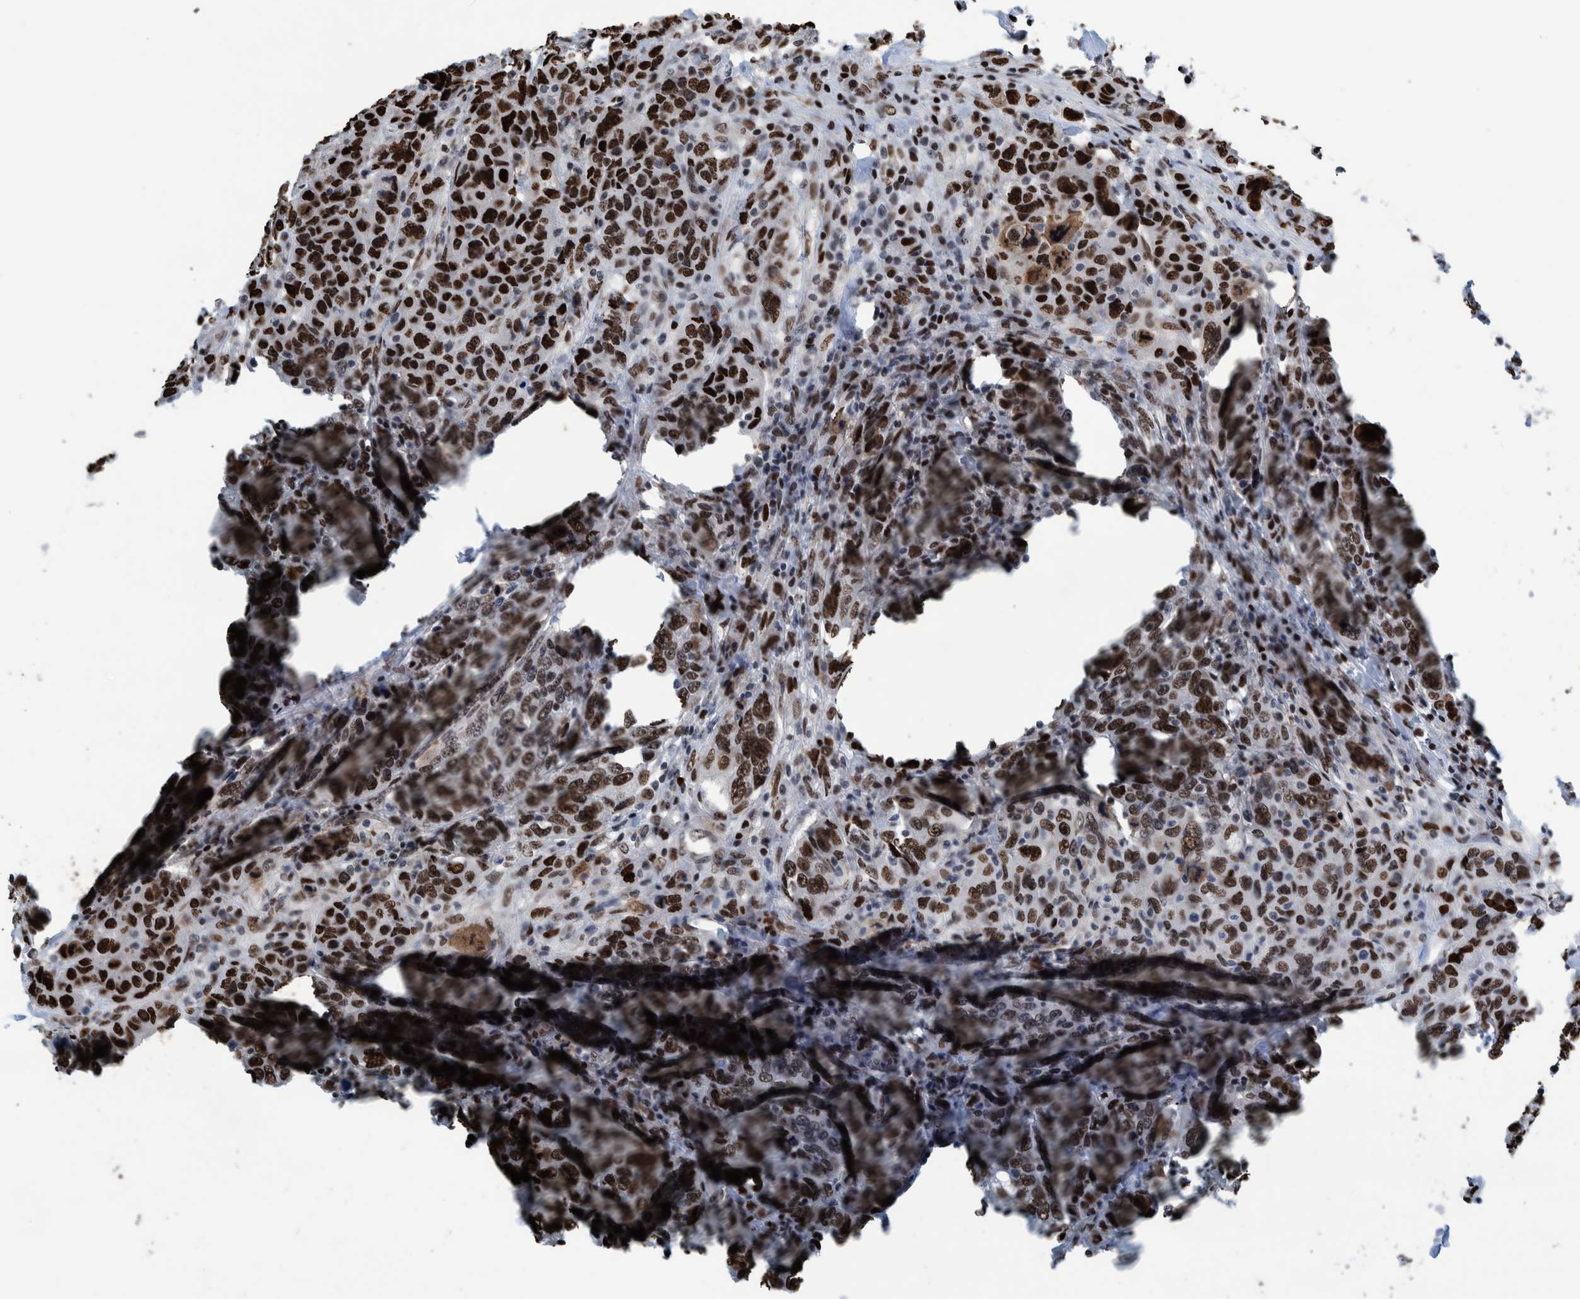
{"staining": {"intensity": "strong", "quantity": ">75%", "location": "nuclear"}, "tissue": "breast cancer", "cell_type": "Tumor cells", "image_type": "cancer", "snomed": [{"axis": "morphology", "description": "Duct carcinoma"}, {"axis": "topography", "description": "Breast"}], "caption": "The photomicrograph demonstrates a brown stain indicating the presence of a protein in the nuclear of tumor cells in breast cancer. The staining is performed using DAB (3,3'-diaminobenzidine) brown chromogen to label protein expression. The nuclei are counter-stained blue using hematoxylin.", "gene": "HEATR9", "patient": {"sex": "female", "age": 37}}